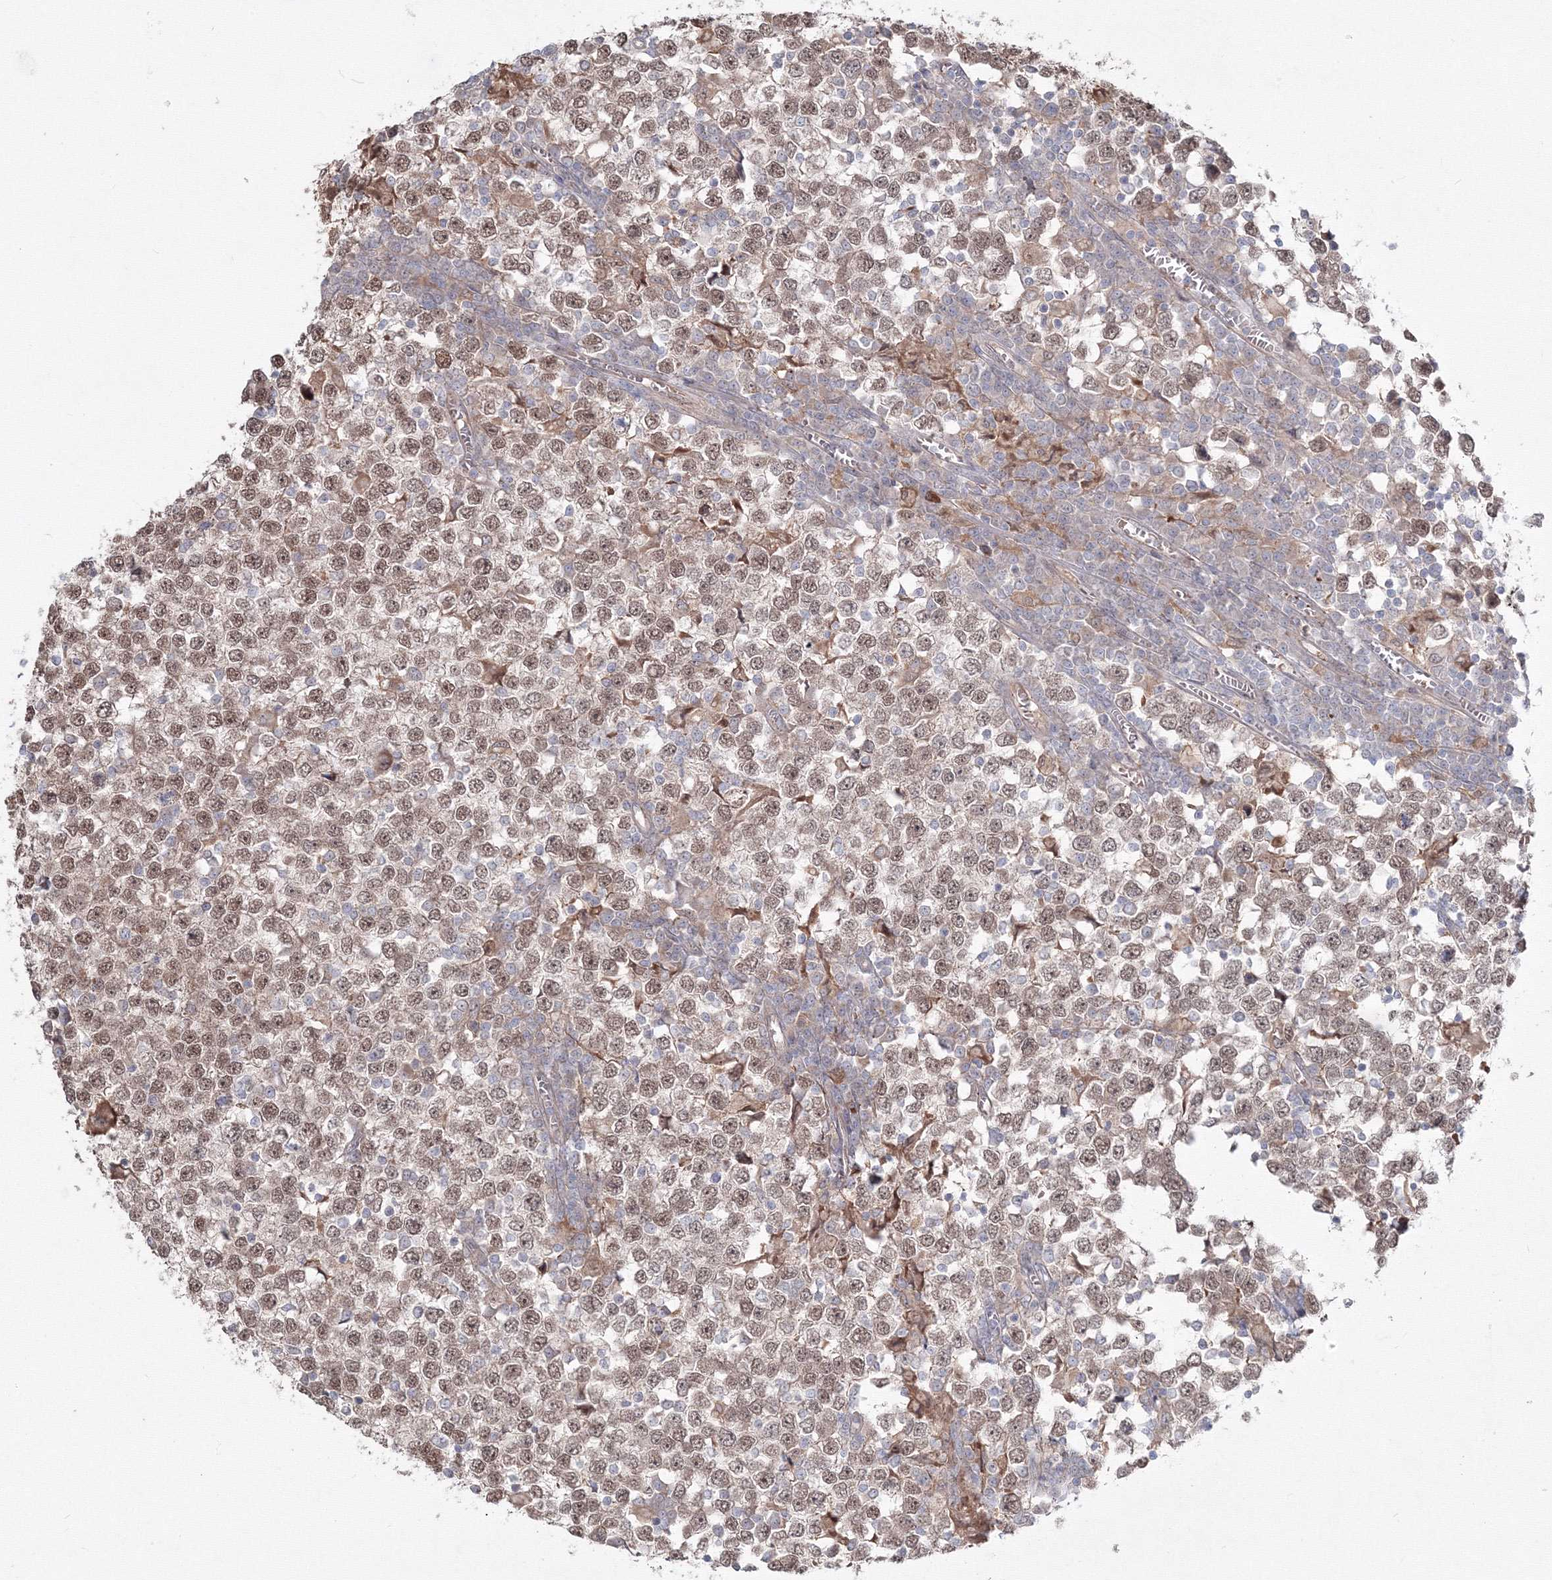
{"staining": {"intensity": "moderate", "quantity": ">75%", "location": "cytoplasmic/membranous,nuclear"}, "tissue": "testis cancer", "cell_type": "Tumor cells", "image_type": "cancer", "snomed": [{"axis": "morphology", "description": "Seminoma, NOS"}, {"axis": "topography", "description": "Testis"}], "caption": "IHC staining of testis seminoma, which reveals medium levels of moderate cytoplasmic/membranous and nuclear positivity in approximately >75% of tumor cells indicating moderate cytoplasmic/membranous and nuclear protein expression. The staining was performed using DAB (brown) for protein detection and nuclei were counterstained in hematoxylin (blue).", "gene": "MKRN2", "patient": {"sex": "male", "age": 65}}